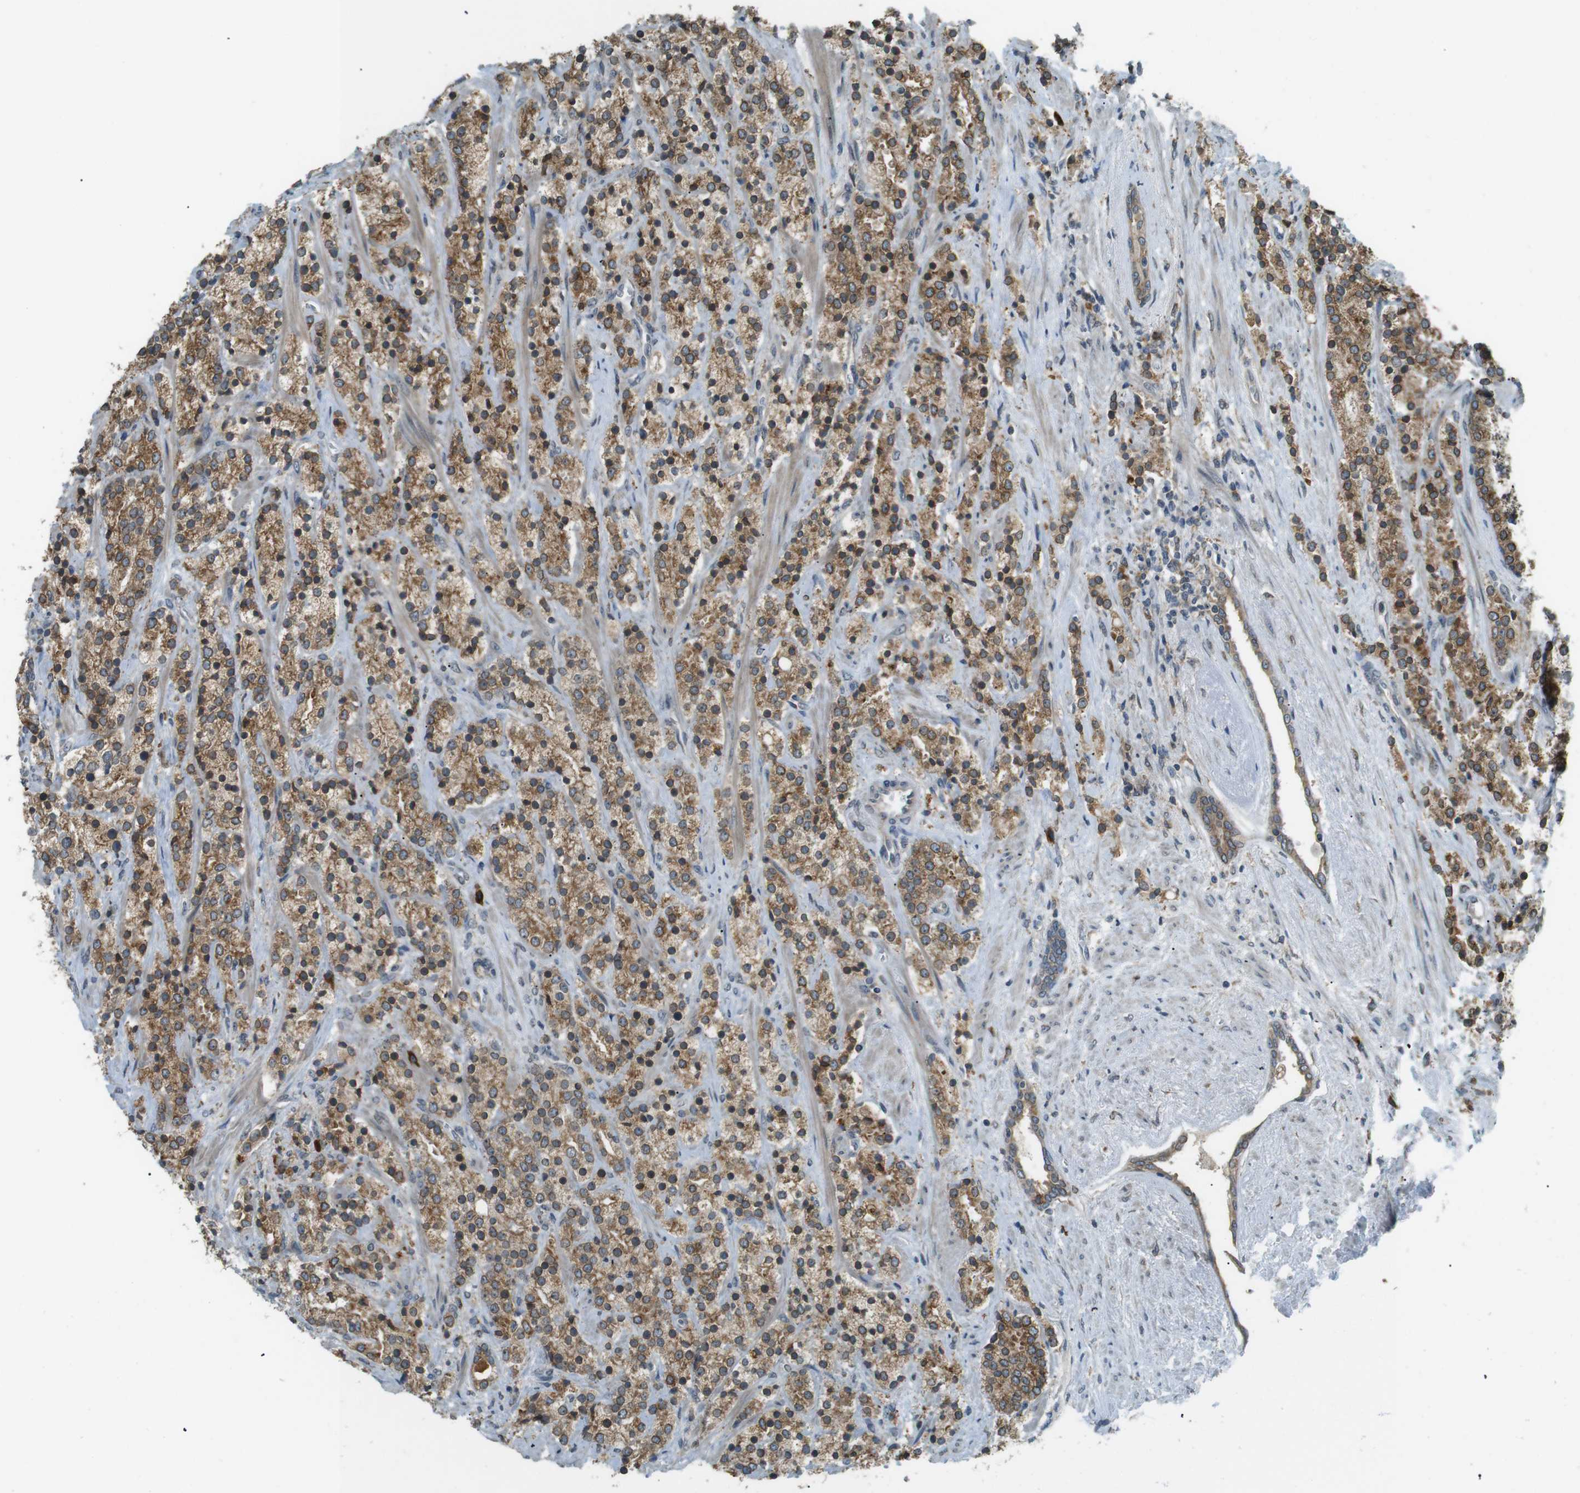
{"staining": {"intensity": "moderate", "quantity": ">75%", "location": "cytoplasmic/membranous"}, "tissue": "prostate cancer", "cell_type": "Tumor cells", "image_type": "cancer", "snomed": [{"axis": "morphology", "description": "Adenocarcinoma, High grade"}, {"axis": "topography", "description": "Prostate"}], "caption": "Immunohistochemical staining of human prostate cancer (high-grade adenocarcinoma) exhibits medium levels of moderate cytoplasmic/membranous protein expression in about >75% of tumor cells. The protein of interest is stained brown, and the nuclei are stained in blue (DAB IHC with brightfield microscopy, high magnification).", "gene": "TMED4", "patient": {"sex": "male", "age": 71}}